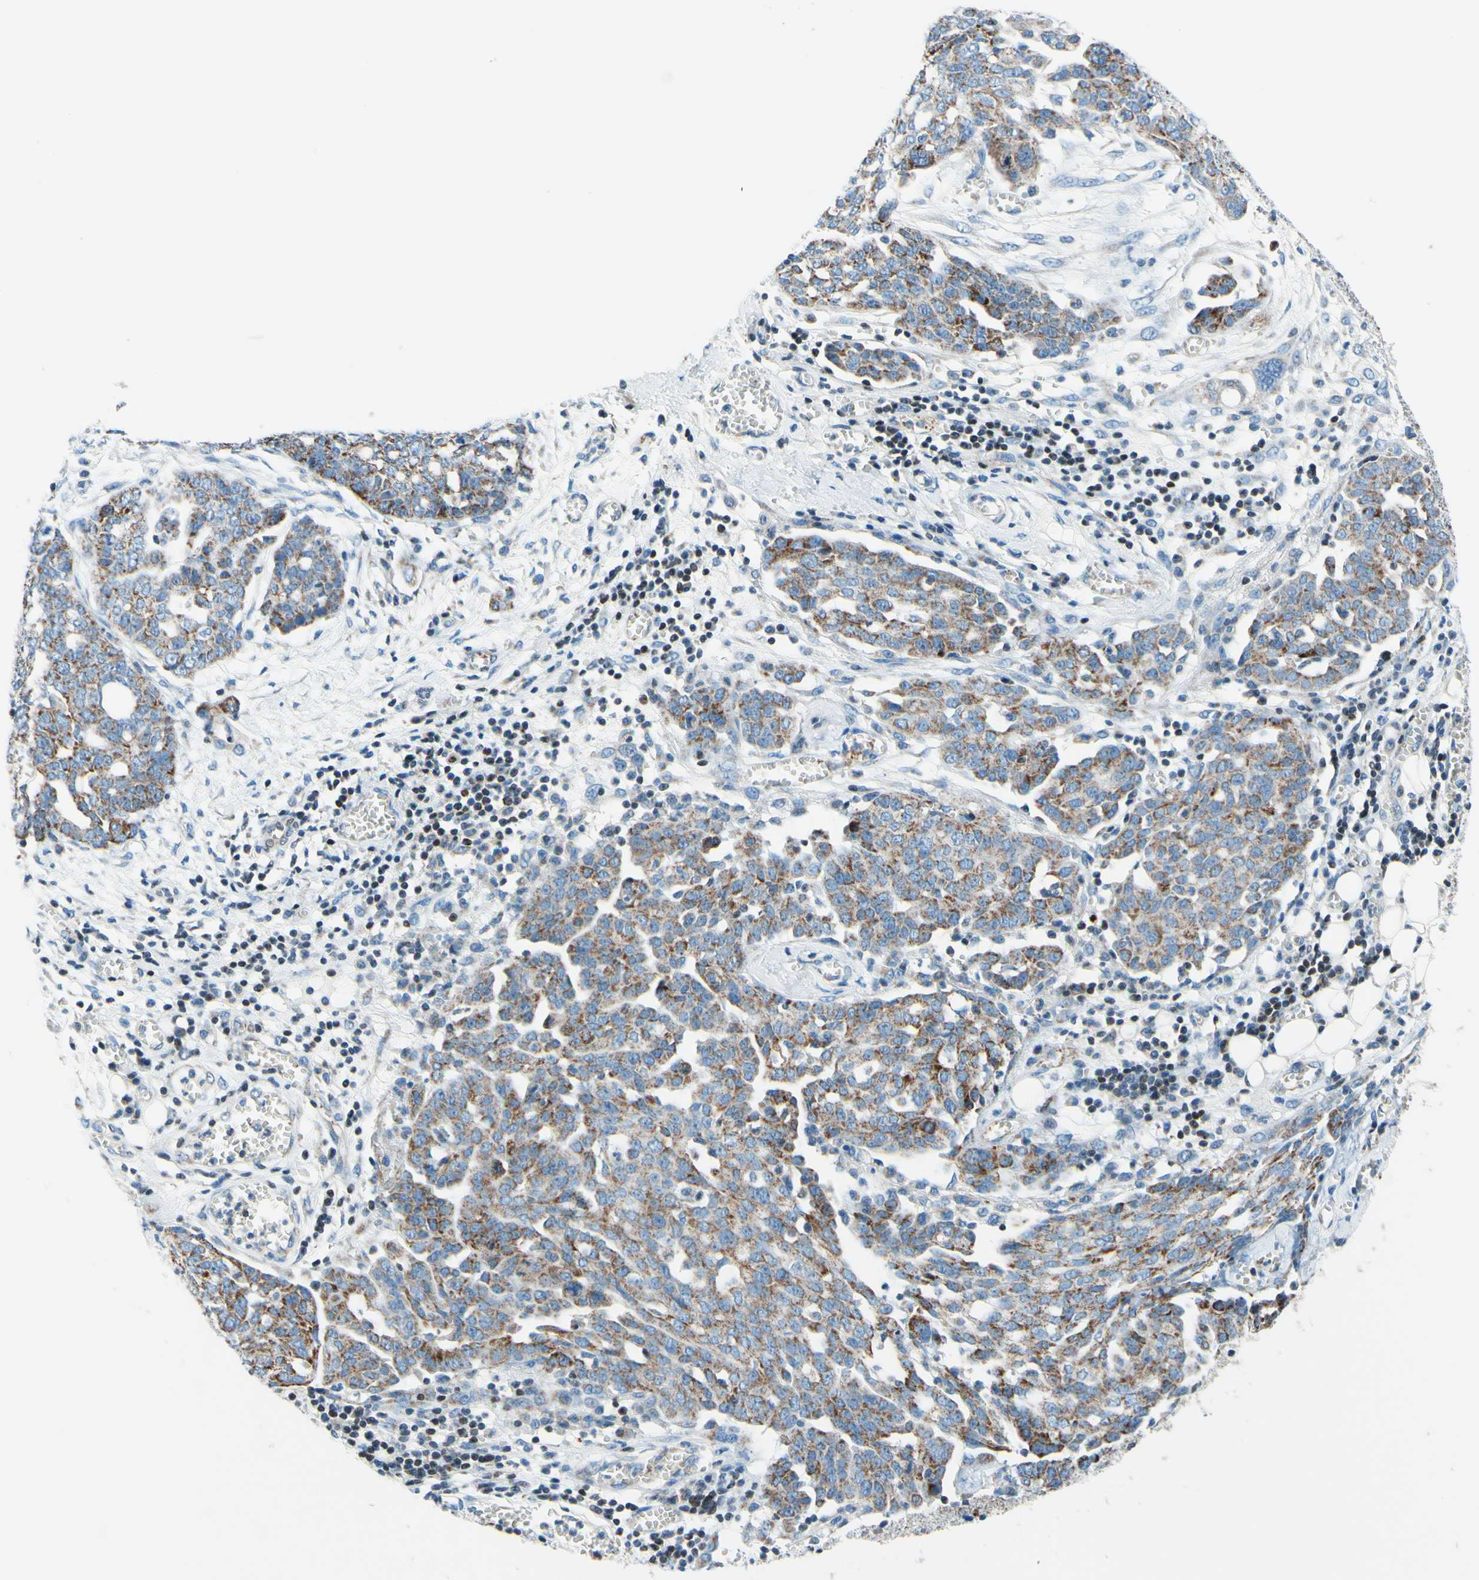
{"staining": {"intensity": "moderate", "quantity": ">75%", "location": "cytoplasmic/membranous"}, "tissue": "ovarian cancer", "cell_type": "Tumor cells", "image_type": "cancer", "snomed": [{"axis": "morphology", "description": "Cystadenocarcinoma, serous, NOS"}, {"axis": "topography", "description": "Soft tissue"}, {"axis": "topography", "description": "Ovary"}], "caption": "Serous cystadenocarcinoma (ovarian) stained with immunohistochemistry displays moderate cytoplasmic/membranous staining in approximately >75% of tumor cells.", "gene": "CBX7", "patient": {"sex": "female", "age": 57}}